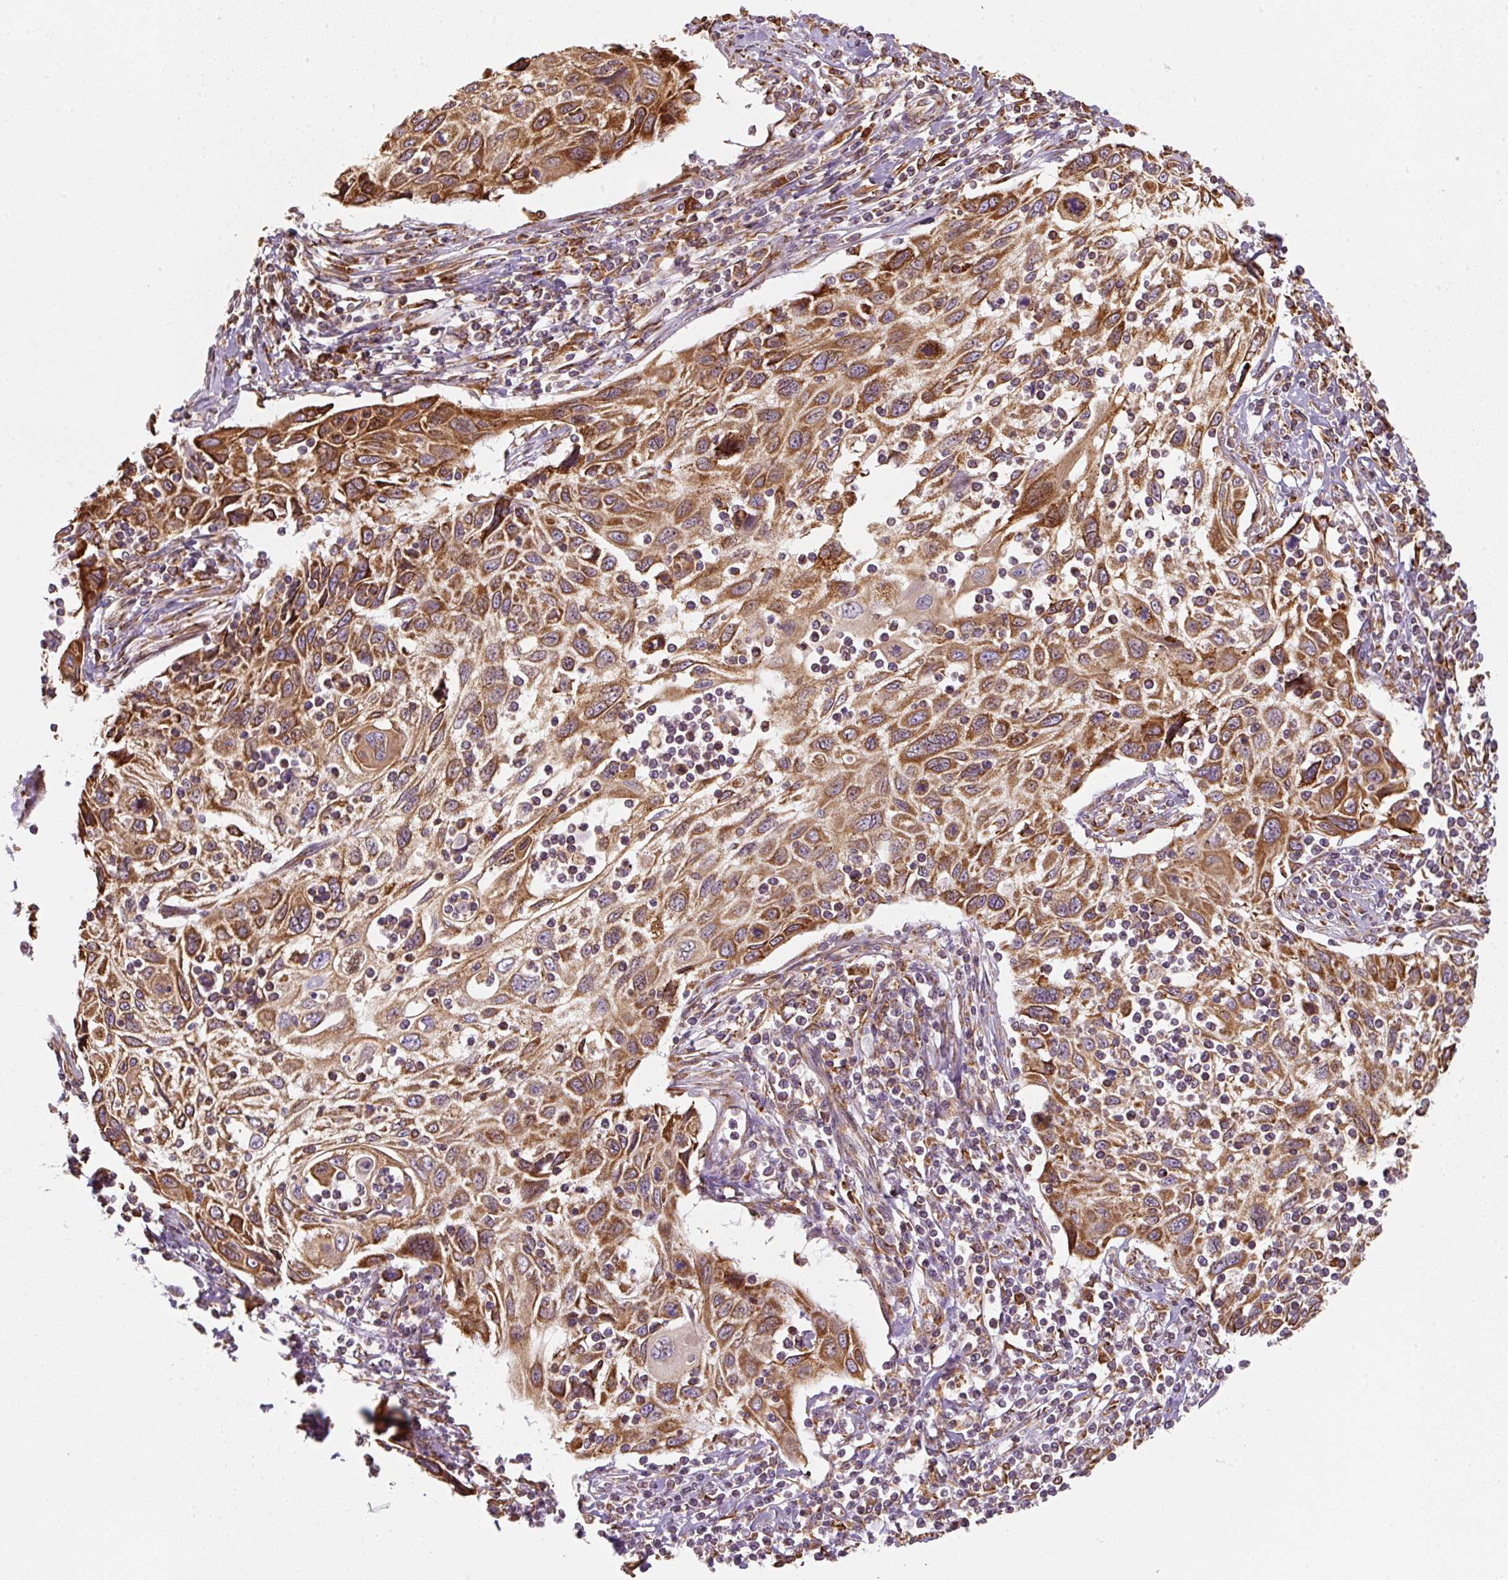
{"staining": {"intensity": "strong", "quantity": ">75%", "location": "cytoplasmic/membranous"}, "tissue": "cervical cancer", "cell_type": "Tumor cells", "image_type": "cancer", "snomed": [{"axis": "morphology", "description": "Squamous cell carcinoma, NOS"}, {"axis": "topography", "description": "Cervix"}], "caption": "The immunohistochemical stain labels strong cytoplasmic/membranous positivity in tumor cells of cervical squamous cell carcinoma tissue.", "gene": "PRKCSH", "patient": {"sex": "female", "age": 70}}